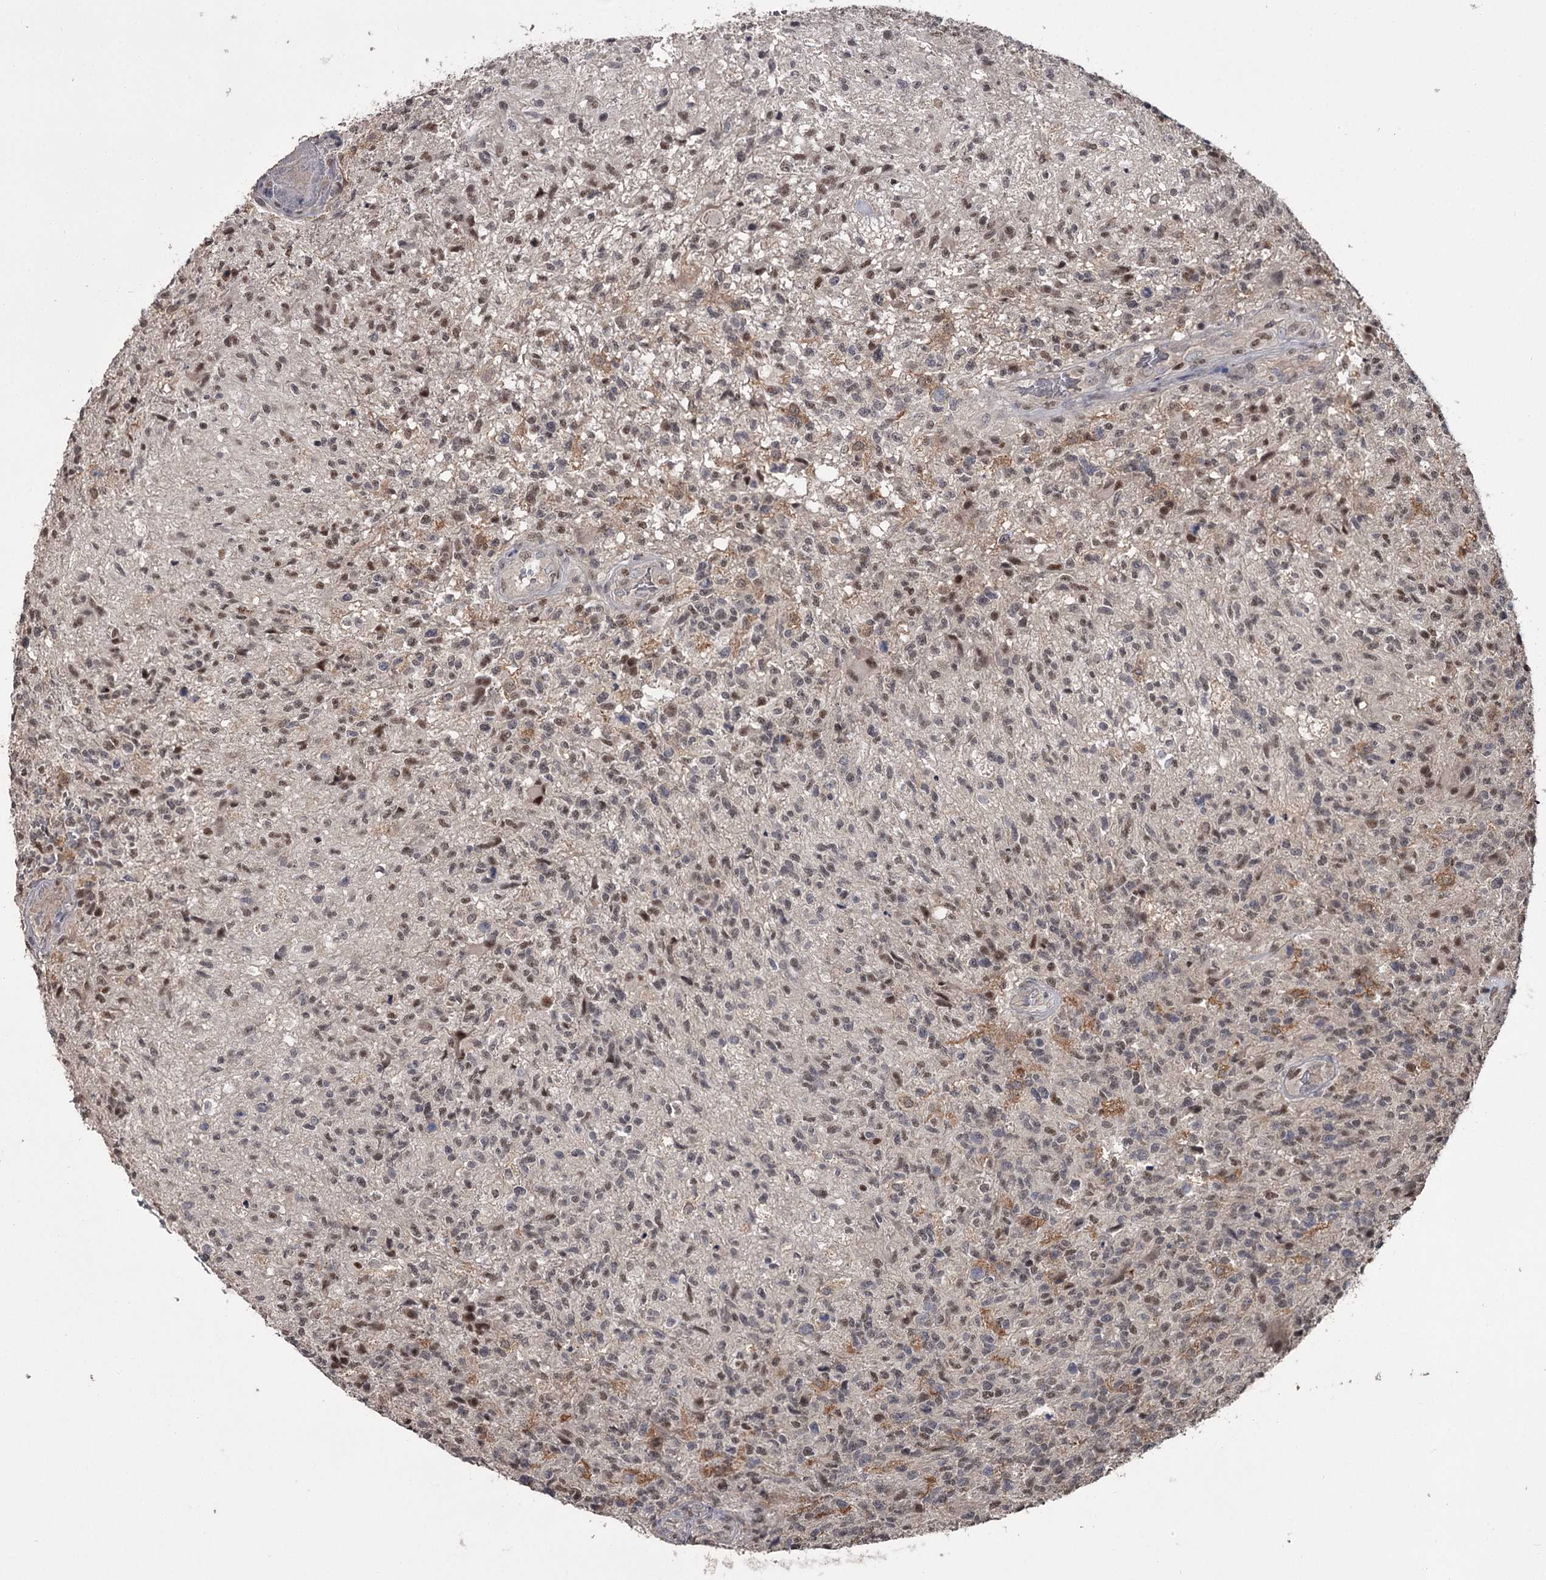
{"staining": {"intensity": "moderate", "quantity": "25%-75%", "location": "nuclear"}, "tissue": "glioma", "cell_type": "Tumor cells", "image_type": "cancer", "snomed": [{"axis": "morphology", "description": "Glioma, malignant, High grade"}, {"axis": "topography", "description": "Brain"}], "caption": "A brown stain shows moderate nuclear staining of a protein in human malignant glioma (high-grade) tumor cells.", "gene": "PRPF40B", "patient": {"sex": "male", "age": 56}}